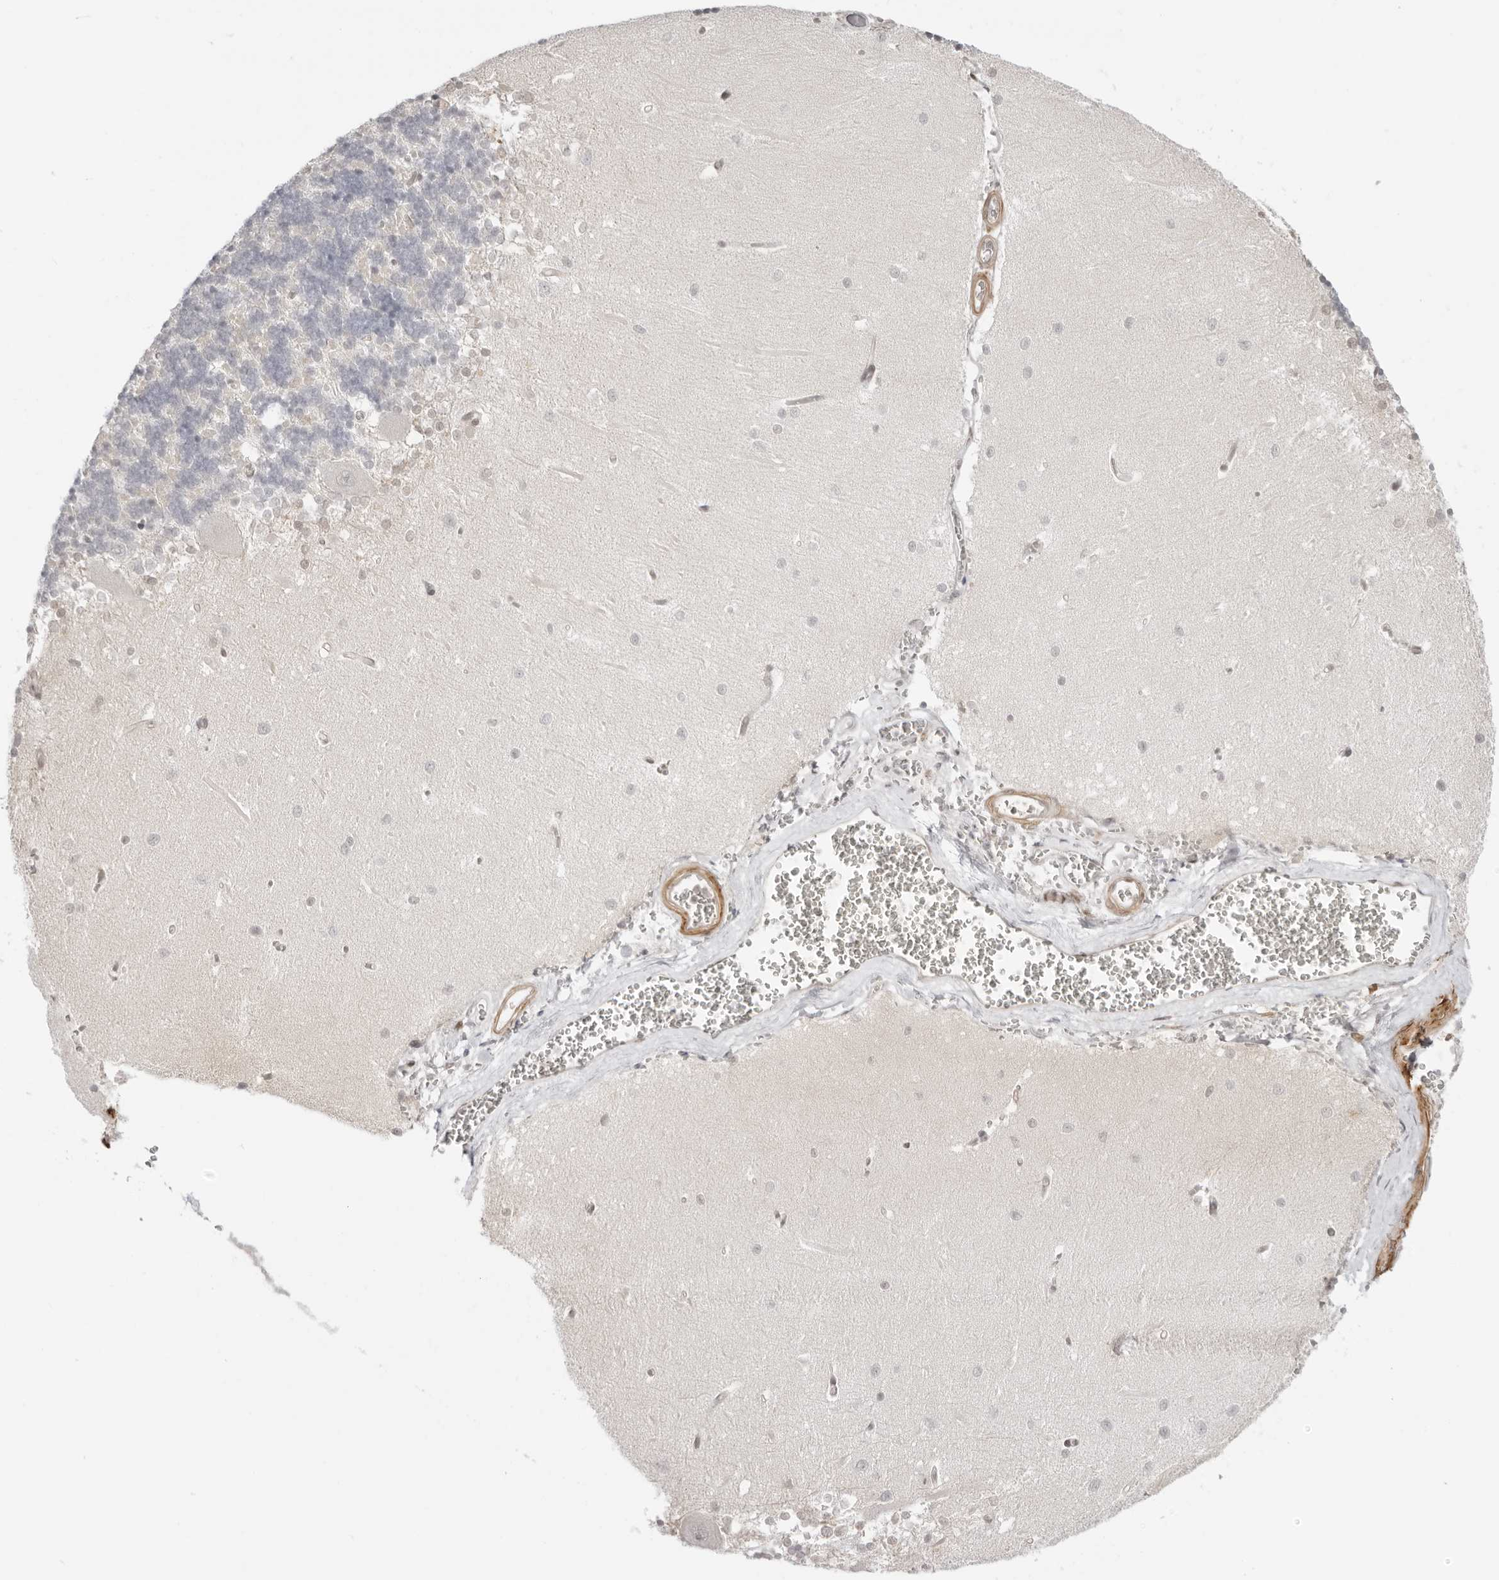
{"staining": {"intensity": "negative", "quantity": "none", "location": "none"}, "tissue": "cerebellum", "cell_type": "Cells in granular layer", "image_type": "normal", "snomed": [{"axis": "morphology", "description": "Normal tissue, NOS"}, {"axis": "topography", "description": "Cerebellum"}], "caption": "This is a micrograph of immunohistochemistry (IHC) staining of normal cerebellum, which shows no positivity in cells in granular layer. (Immunohistochemistry, brightfield microscopy, high magnification).", "gene": "RNF146", "patient": {"sex": "male", "age": 37}}